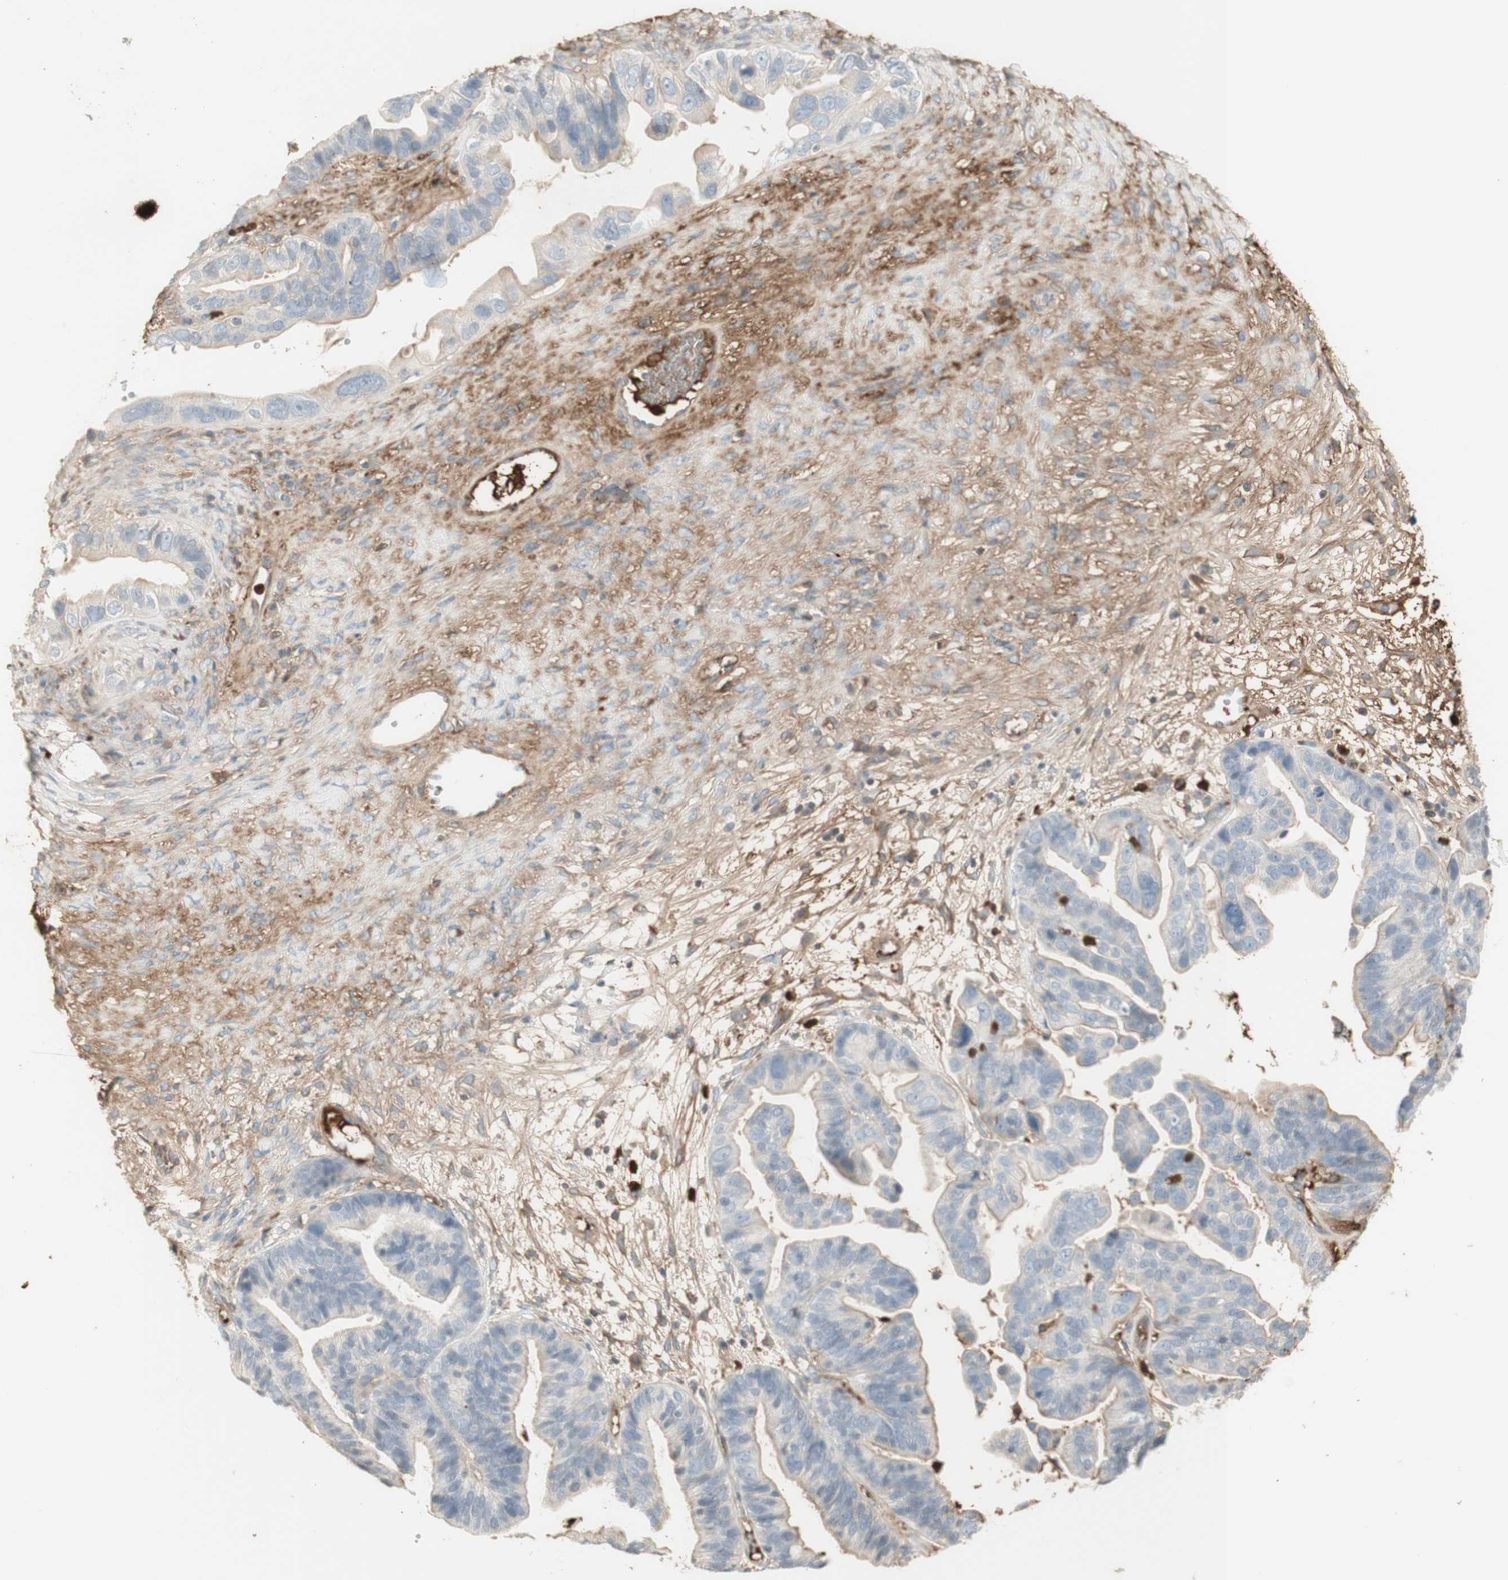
{"staining": {"intensity": "negative", "quantity": "none", "location": "none"}, "tissue": "ovarian cancer", "cell_type": "Tumor cells", "image_type": "cancer", "snomed": [{"axis": "morphology", "description": "Cystadenocarcinoma, serous, NOS"}, {"axis": "topography", "description": "Ovary"}], "caption": "A histopathology image of human ovarian serous cystadenocarcinoma is negative for staining in tumor cells.", "gene": "NID1", "patient": {"sex": "female", "age": 56}}